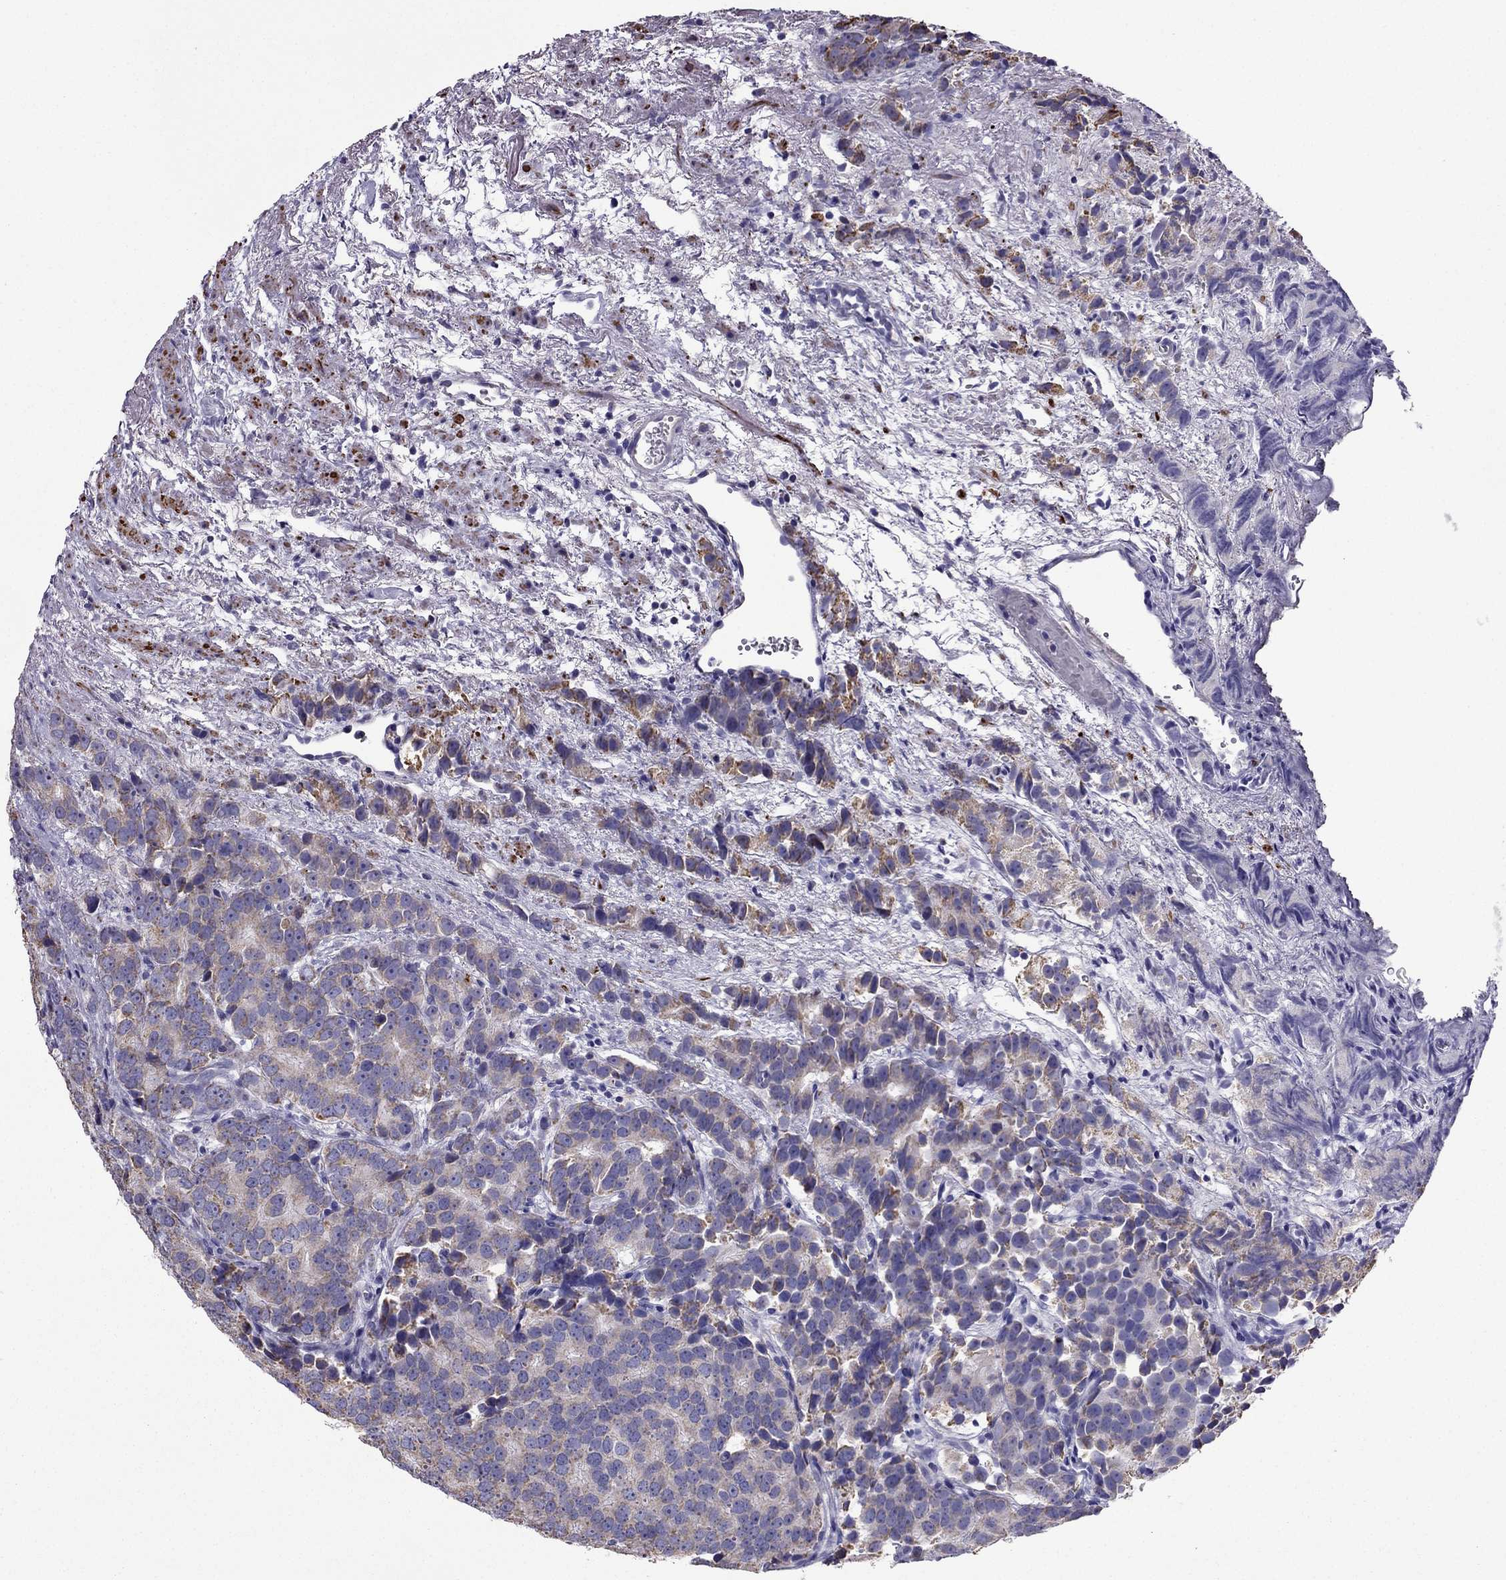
{"staining": {"intensity": "moderate", "quantity": ">75%", "location": "cytoplasmic/membranous"}, "tissue": "prostate cancer", "cell_type": "Tumor cells", "image_type": "cancer", "snomed": [{"axis": "morphology", "description": "Adenocarcinoma, High grade"}, {"axis": "topography", "description": "Prostate"}], "caption": "Immunohistochemistry (IHC) staining of adenocarcinoma (high-grade) (prostate), which exhibits medium levels of moderate cytoplasmic/membranous positivity in approximately >75% of tumor cells indicating moderate cytoplasmic/membranous protein positivity. The staining was performed using DAB (3,3'-diaminobenzidine) (brown) for protein detection and nuclei were counterstained in hematoxylin (blue).", "gene": "DSC1", "patient": {"sex": "male", "age": 90}}